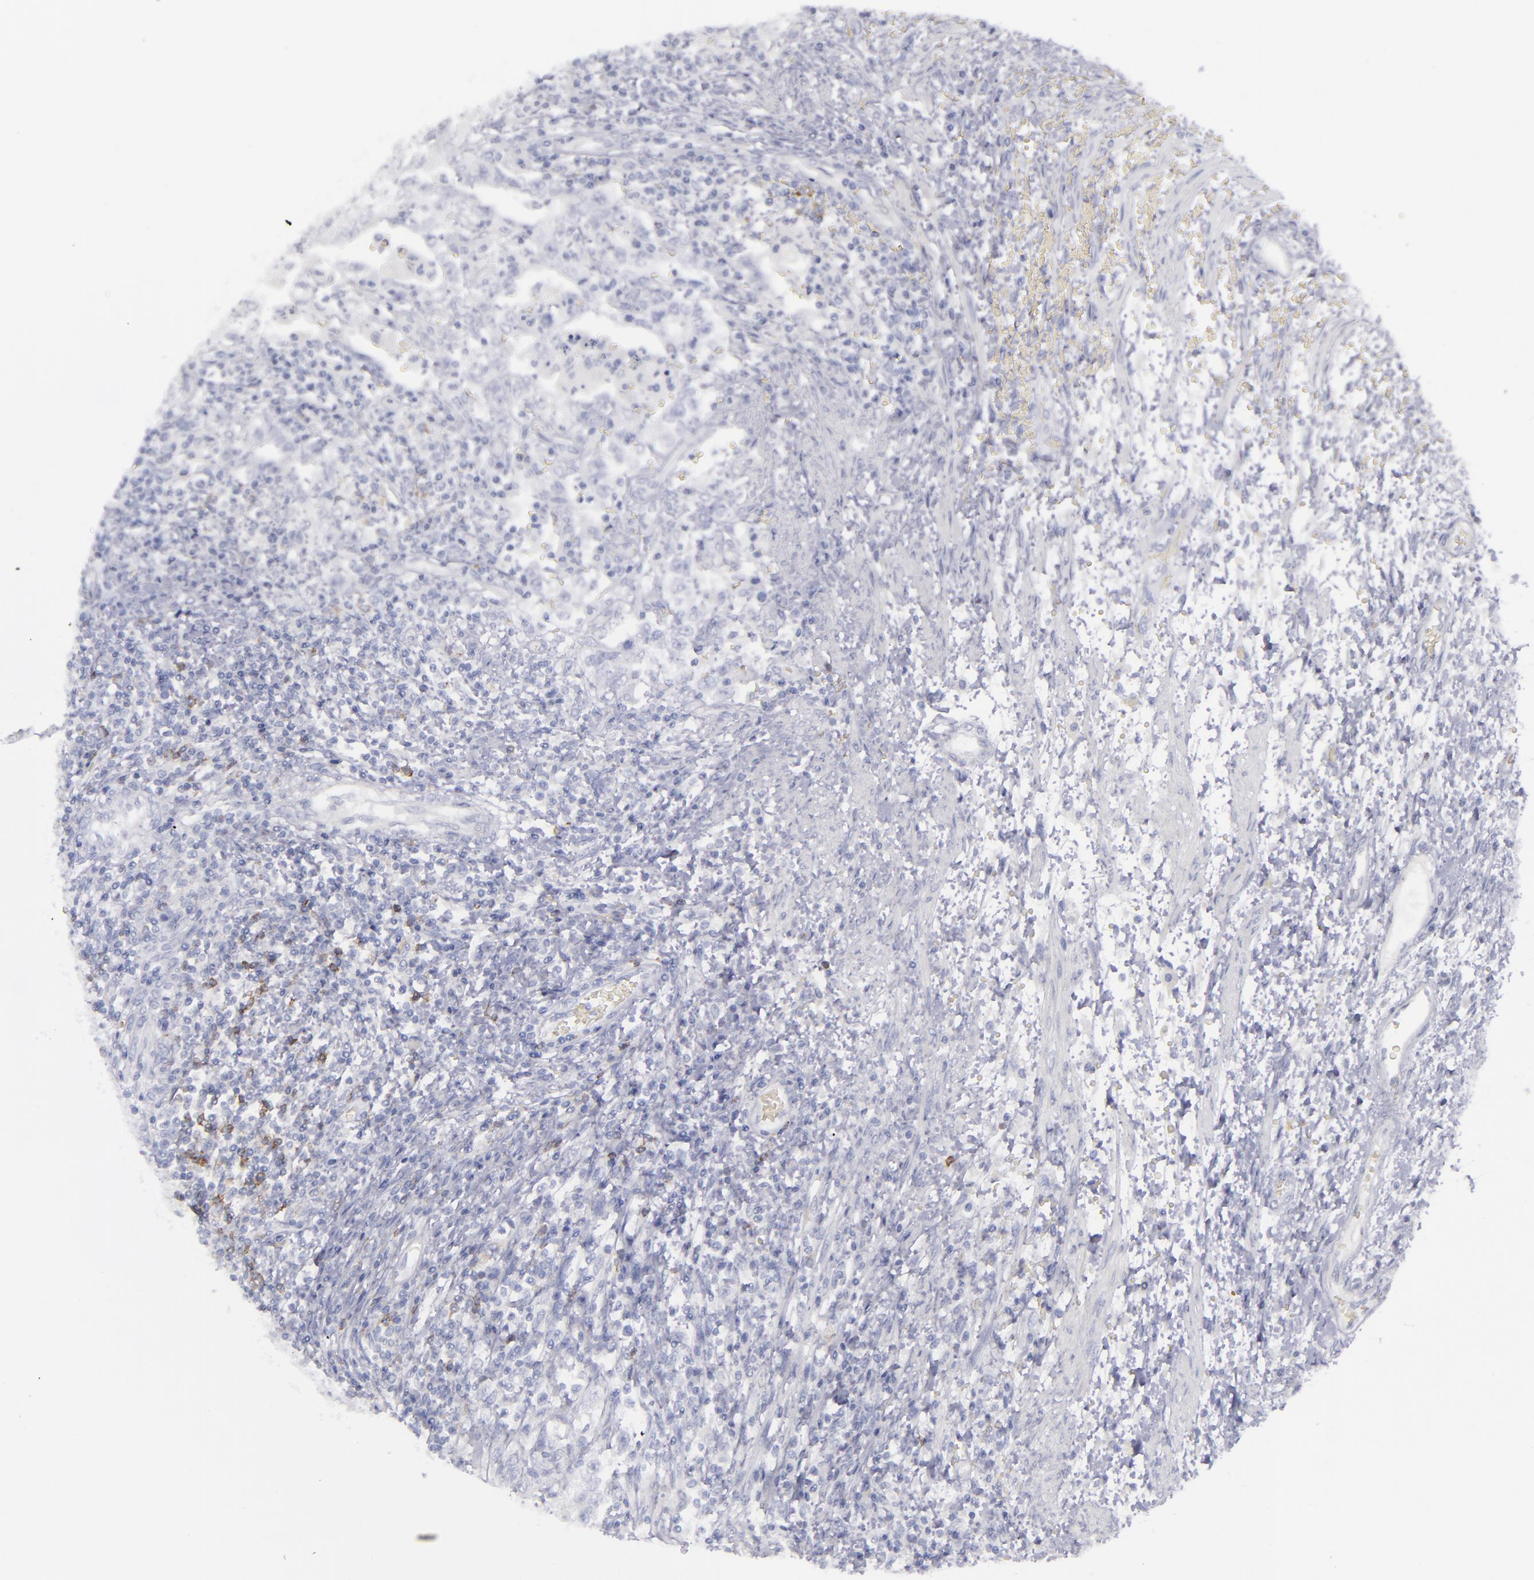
{"staining": {"intensity": "negative", "quantity": "none", "location": "none"}, "tissue": "testis cancer", "cell_type": "Tumor cells", "image_type": "cancer", "snomed": [{"axis": "morphology", "description": "Carcinoma, Embryonal, NOS"}, {"axis": "topography", "description": "Testis"}], "caption": "Human testis cancer stained for a protein using immunohistochemistry (IHC) shows no staining in tumor cells.", "gene": "CD22", "patient": {"sex": "male", "age": 26}}